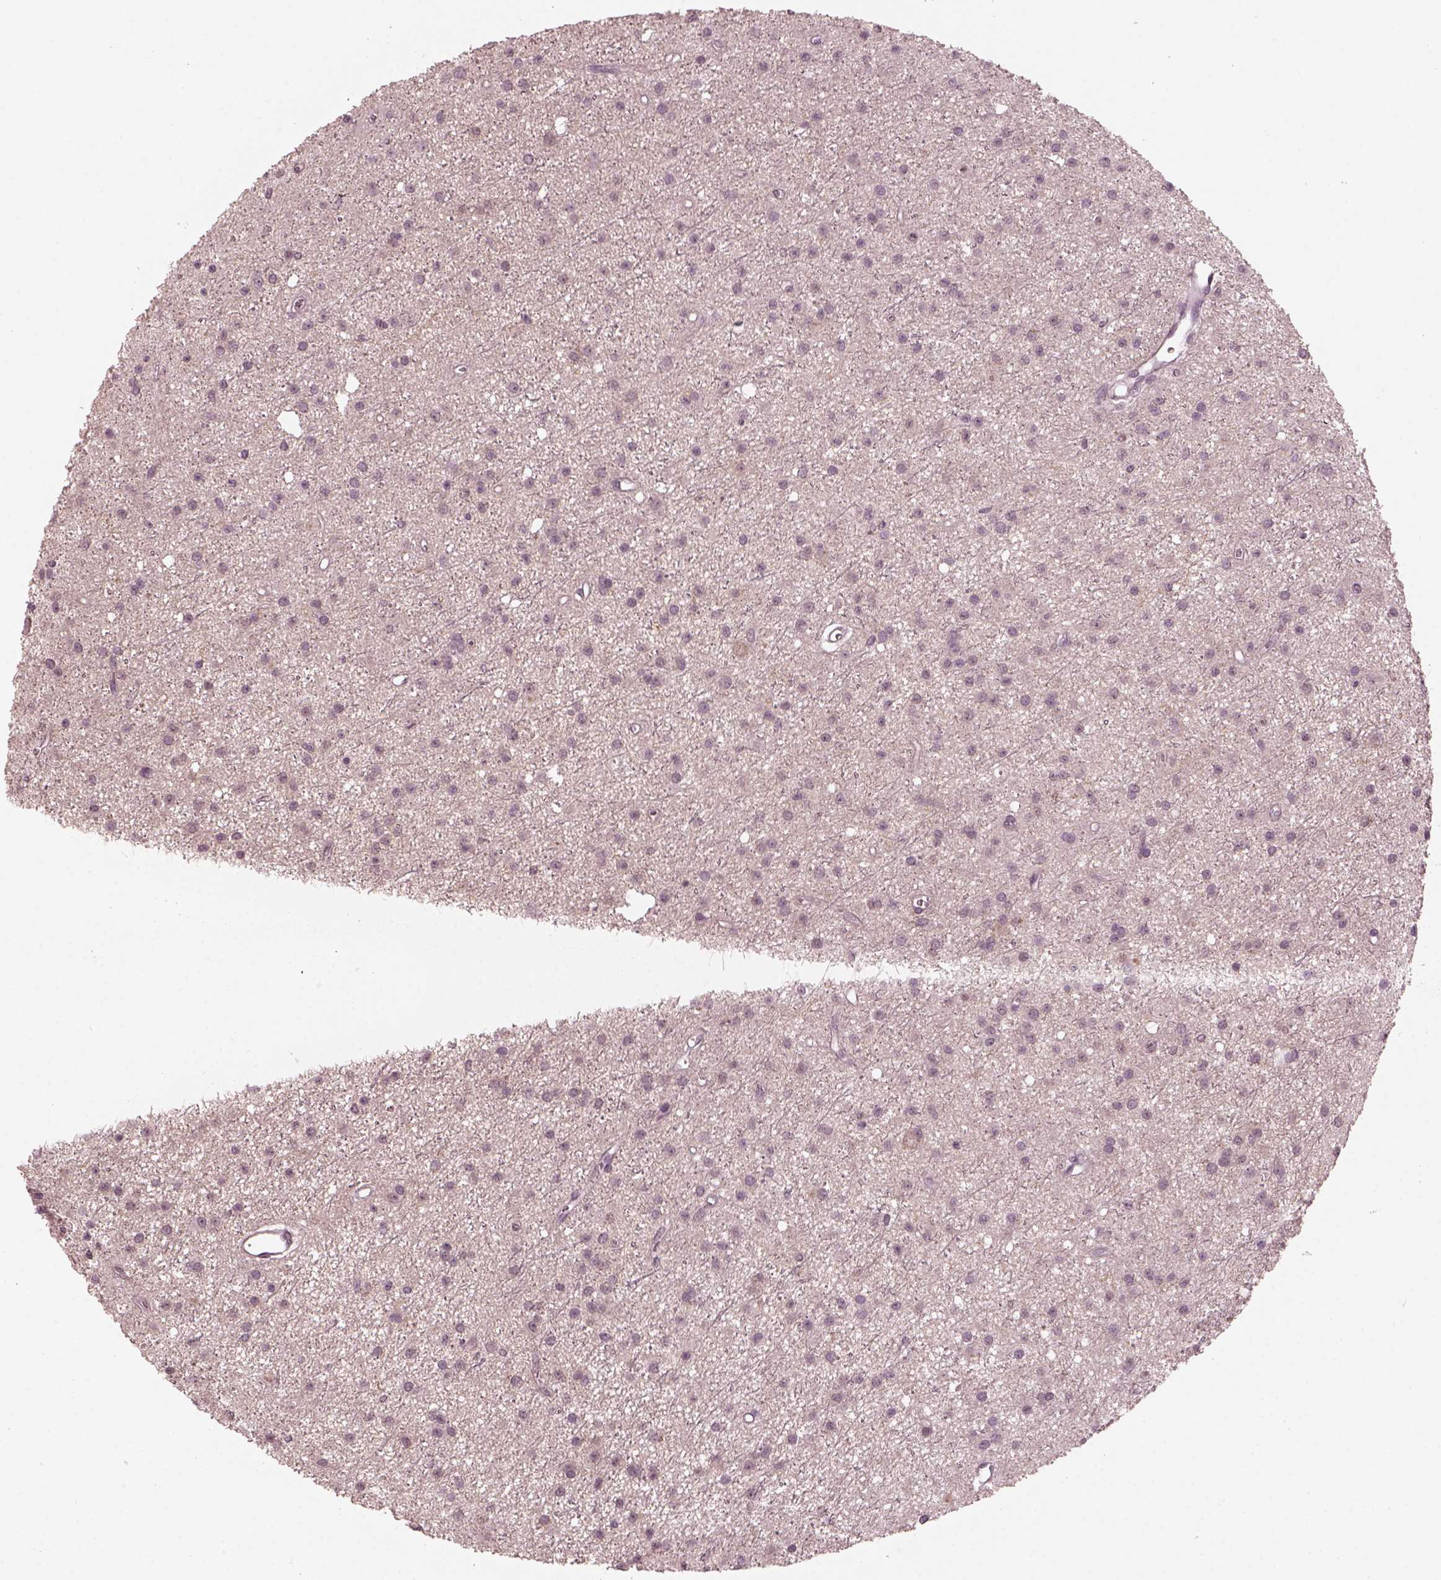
{"staining": {"intensity": "negative", "quantity": "none", "location": "none"}, "tissue": "glioma", "cell_type": "Tumor cells", "image_type": "cancer", "snomed": [{"axis": "morphology", "description": "Glioma, malignant, Low grade"}, {"axis": "topography", "description": "Brain"}], "caption": "A micrograph of human glioma is negative for staining in tumor cells.", "gene": "RGS7", "patient": {"sex": "male", "age": 27}}